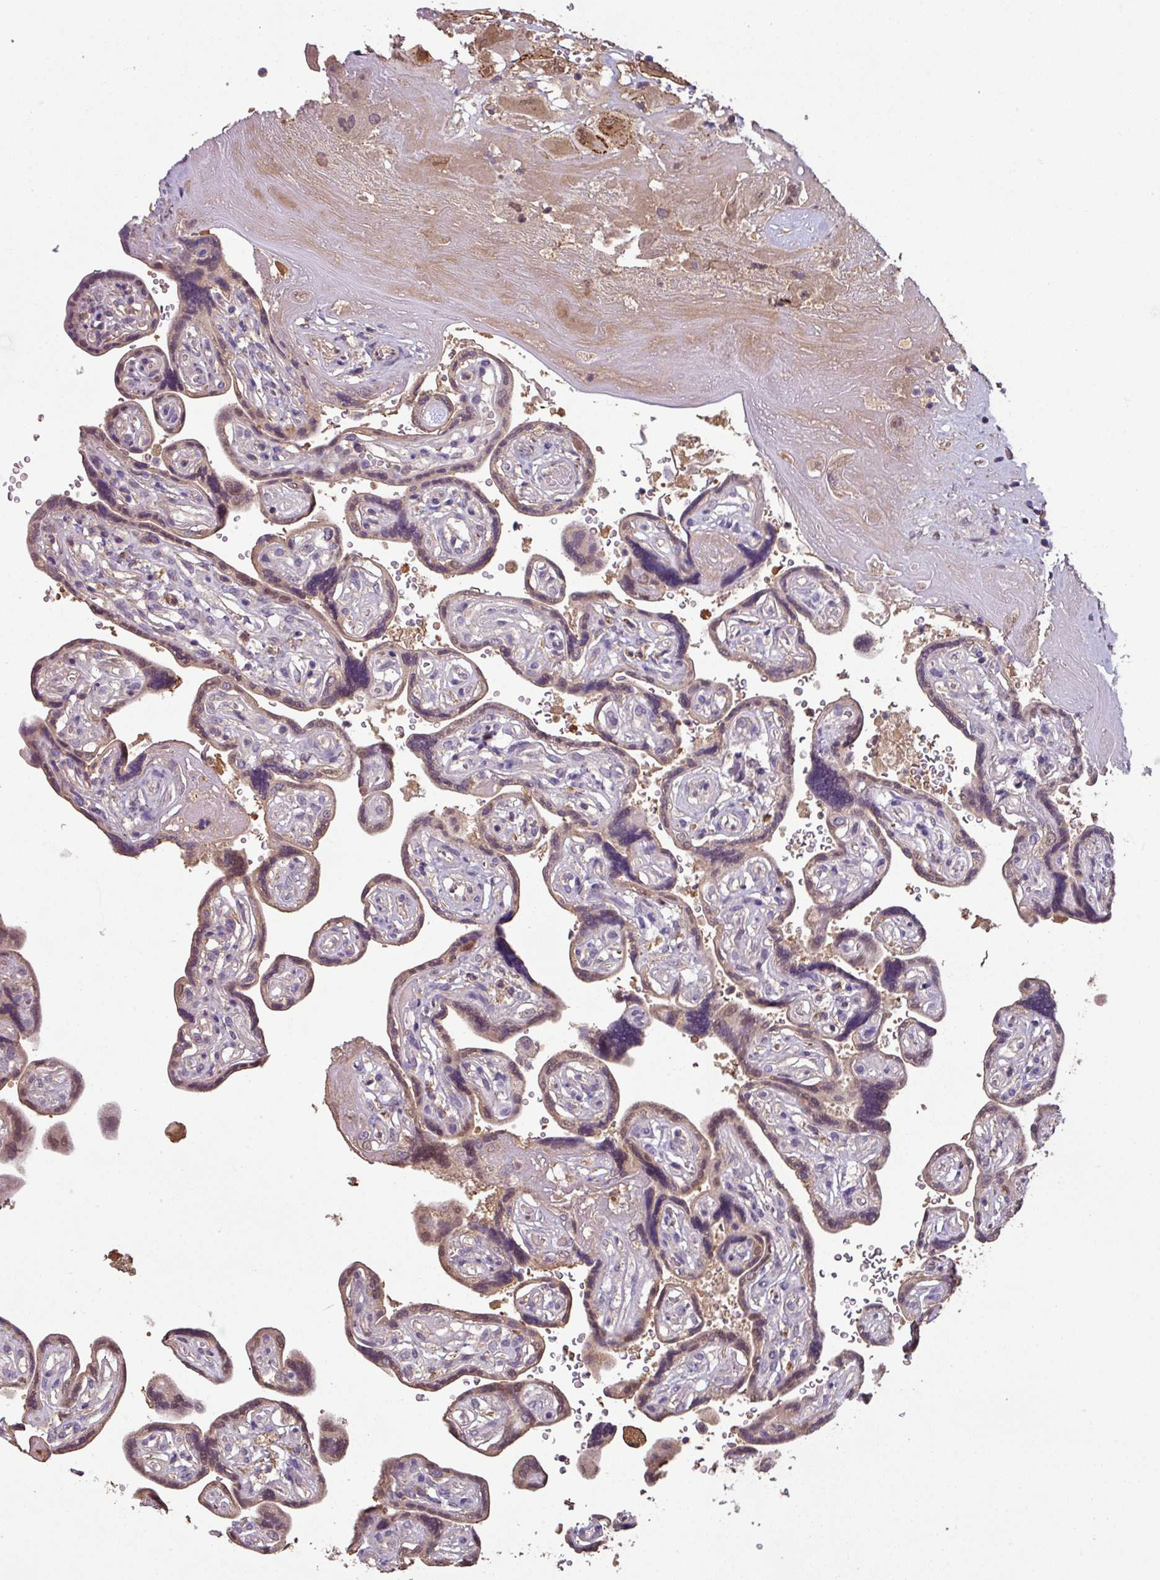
{"staining": {"intensity": "weak", "quantity": ">75%", "location": "cytoplasmic/membranous"}, "tissue": "placenta", "cell_type": "Decidual cells", "image_type": "normal", "snomed": [{"axis": "morphology", "description": "Normal tissue, NOS"}, {"axis": "topography", "description": "Placenta"}], "caption": "Immunohistochemical staining of normal human placenta exhibits weak cytoplasmic/membranous protein positivity in approximately >75% of decidual cells. (Brightfield microscopy of DAB IHC at high magnification).", "gene": "ISLR", "patient": {"sex": "female", "age": 32}}